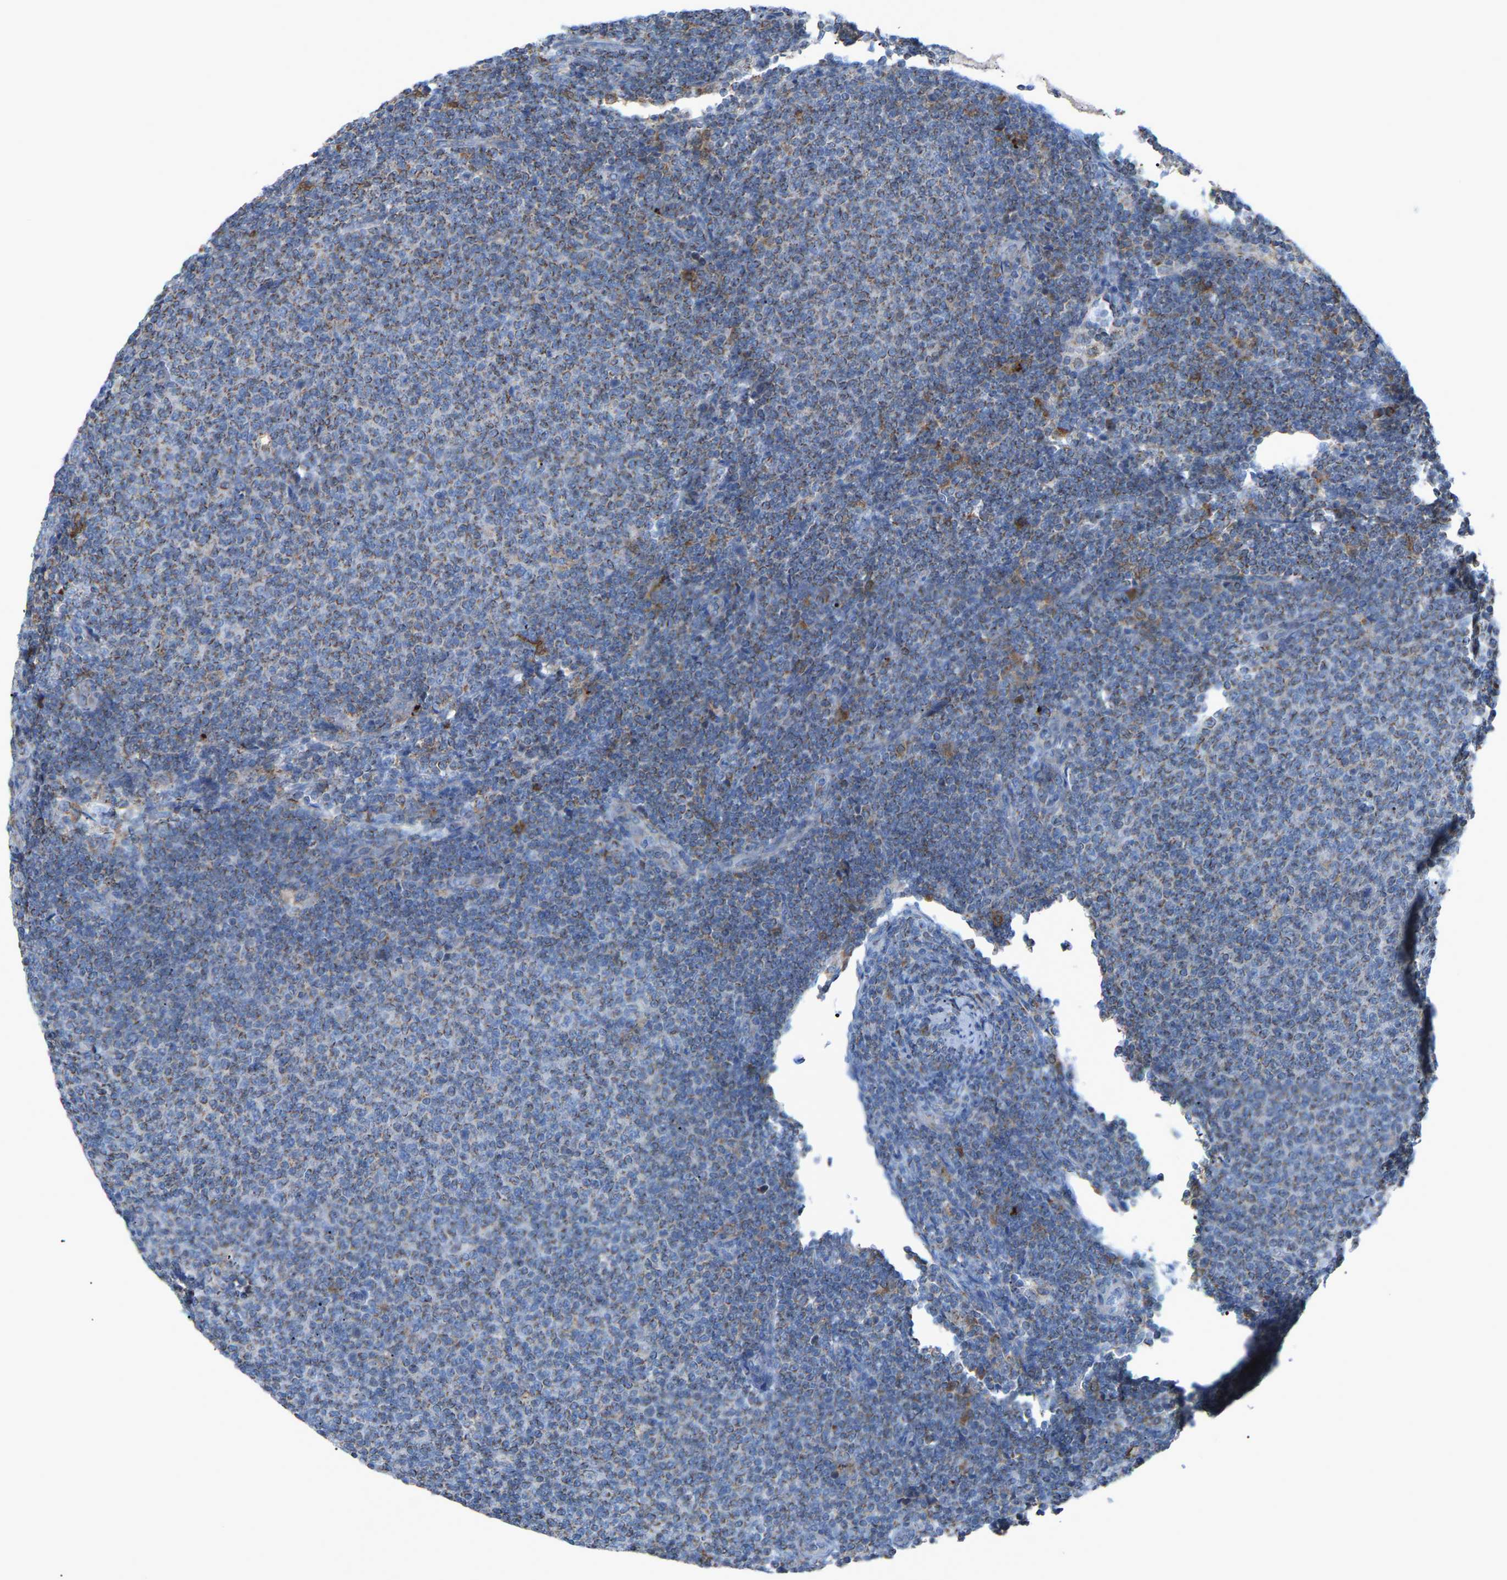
{"staining": {"intensity": "moderate", "quantity": ">75%", "location": "cytoplasmic/membranous"}, "tissue": "lymphoma", "cell_type": "Tumor cells", "image_type": "cancer", "snomed": [{"axis": "morphology", "description": "Malignant lymphoma, non-Hodgkin's type, Low grade"}, {"axis": "topography", "description": "Lymph node"}], "caption": "The histopathology image displays immunohistochemical staining of lymphoma. There is moderate cytoplasmic/membranous staining is present in approximately >75% of tumor cells.", "gene": "CROT", "patient": {"sex": "male", "age": 66}}